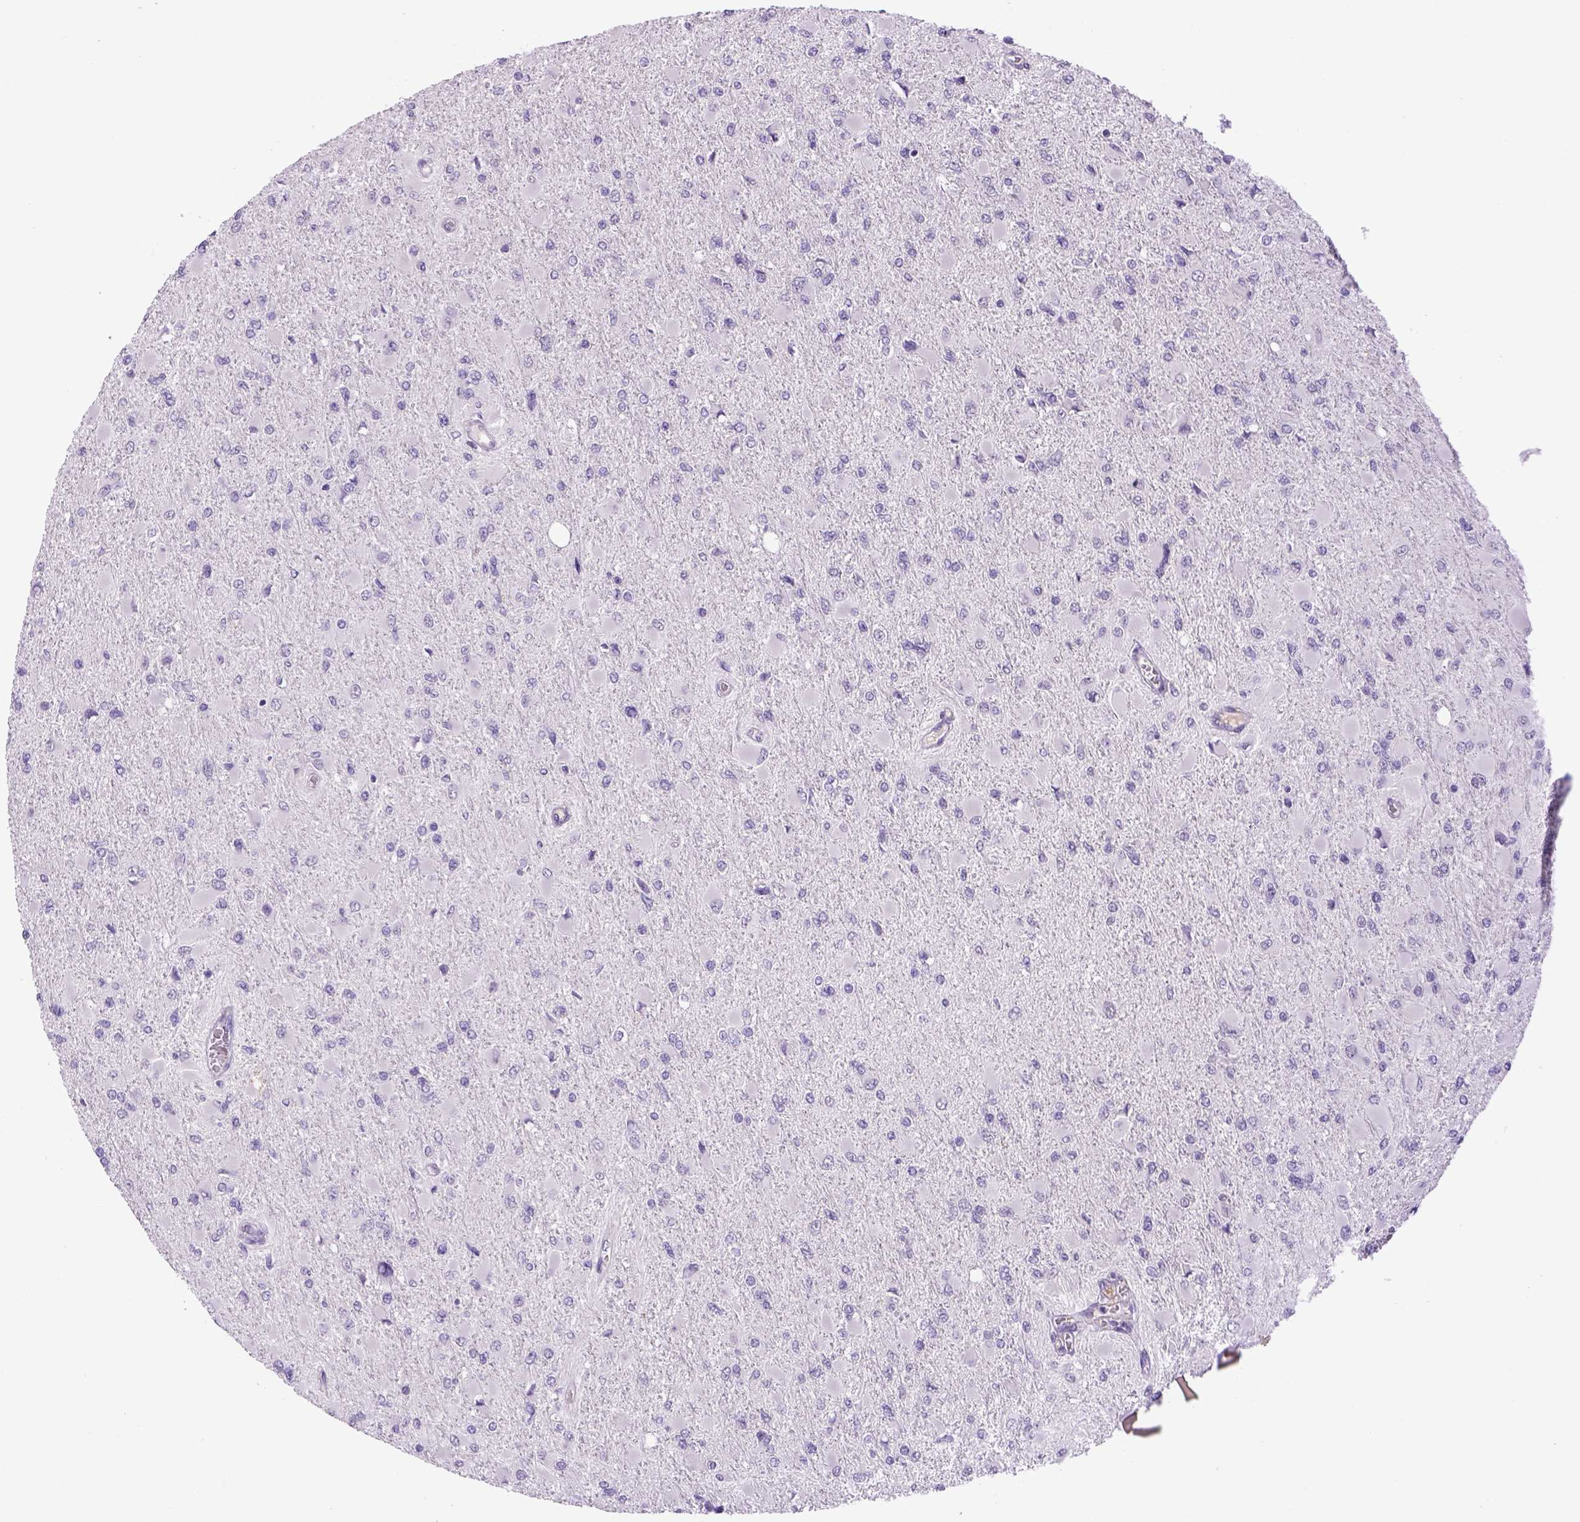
{"staining": {"intensity": "negative", "quantity": "none", "location": "none"}, "tissue": "glioma", "cell_type": "Tumor cells", "image_type": "cancer", "snomed": [{"axis": "morphology", "description": "Glioma, malignant, High grade"}, {"axis": "topography", "description": "Cerebral cortex"}], "caption": "Human malignant glioma (high-grade) stained for a protein using immunohistochemistry reveals no staining in tumor cells.", "gene": "DBH", "patient": {"sex": "female", "age": 36}}